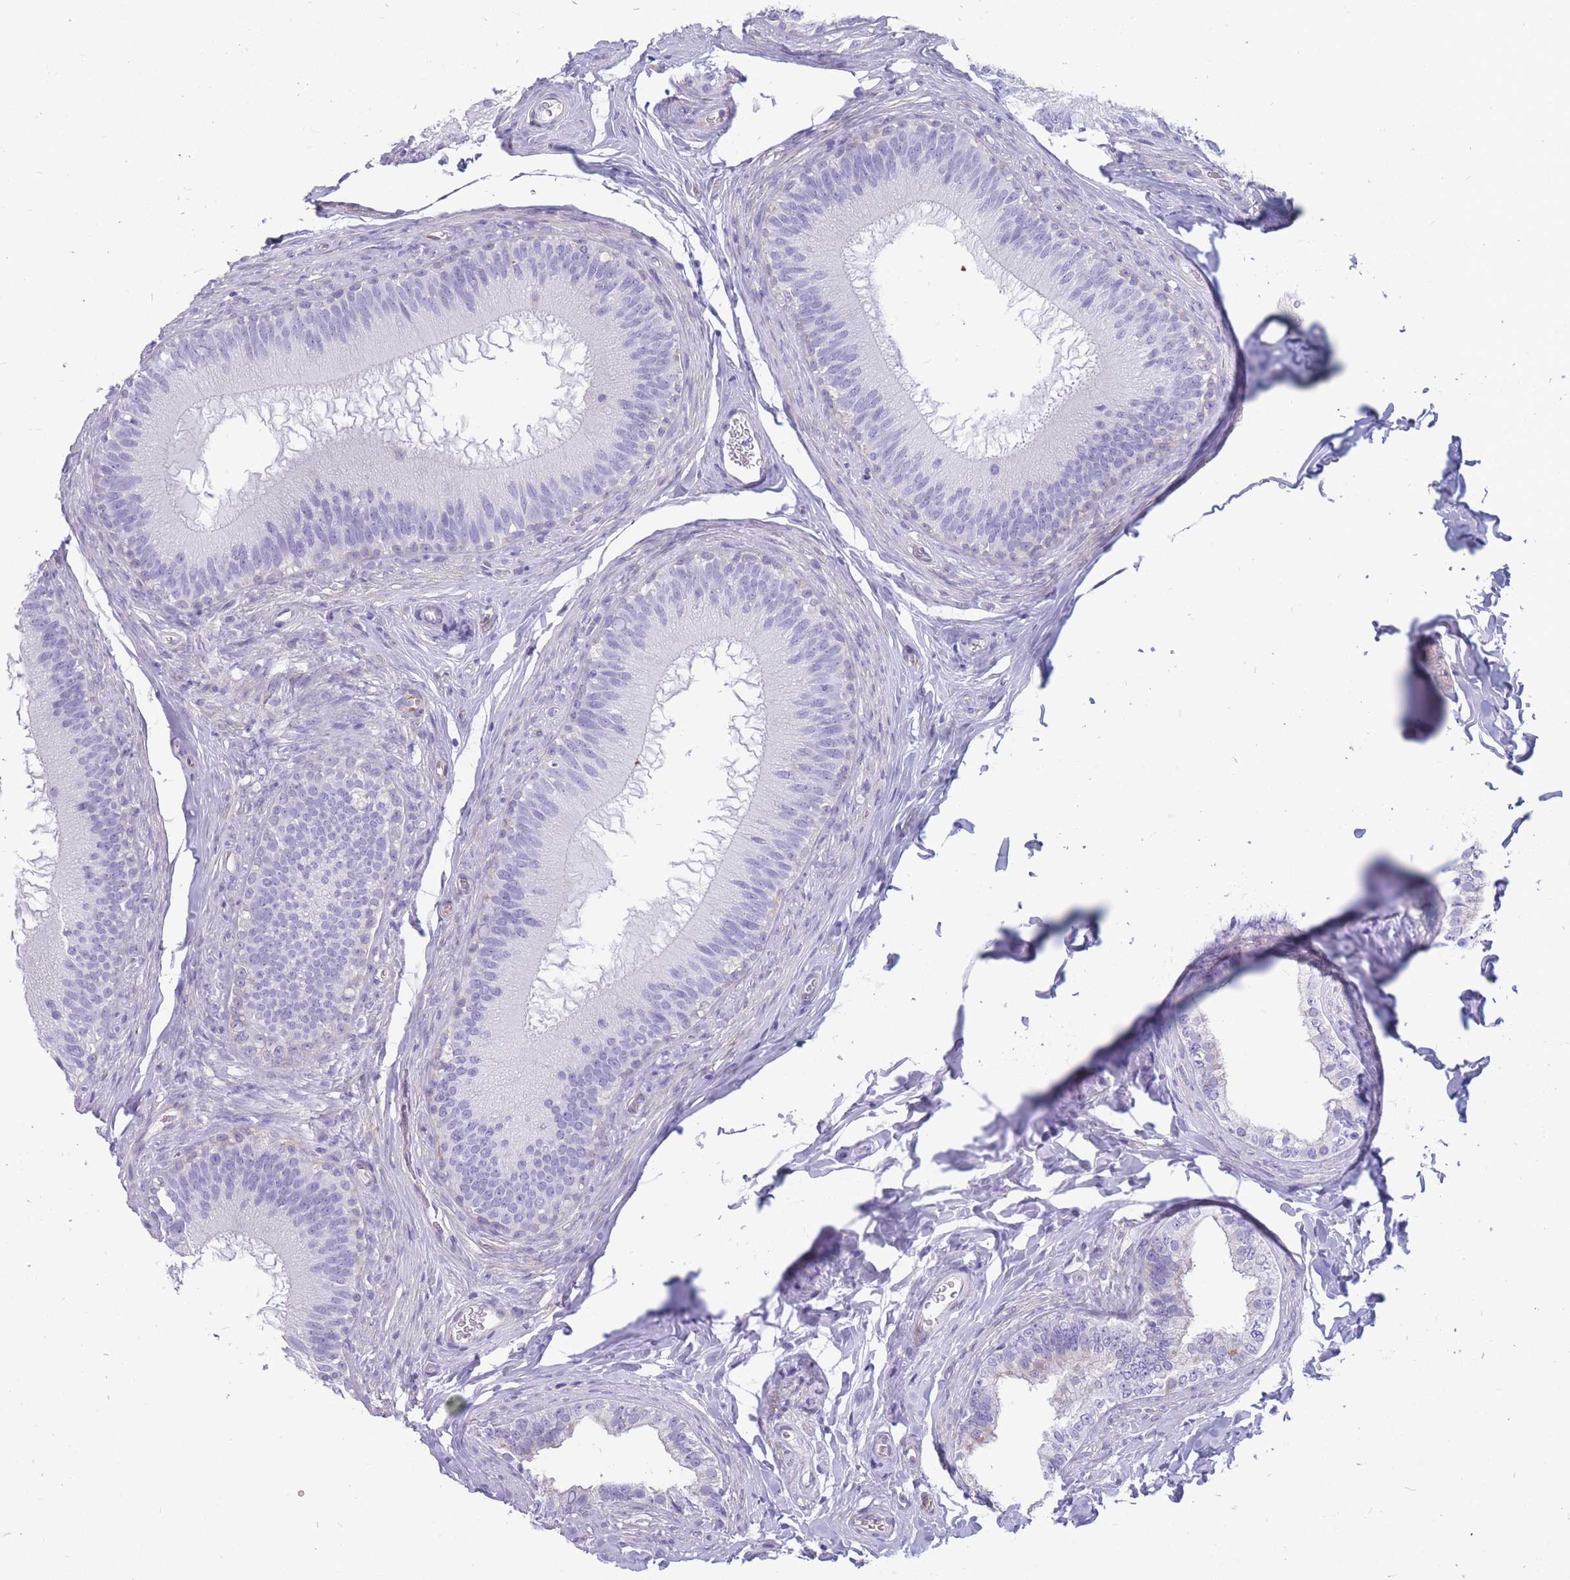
{"staining": {"intensity": "weak", "quantity": "<25%", "location": "cytoplasmic/membranous"}, "tissue": "epididymis", "cell_type": "Glandular cells", "image_type": "normal", "snomed": [{"axis": "morphology", "description": "Normal tissue, NOS"}, {"axis": "topography", "description": "Epididymis"}], "caption": "DAB (3,3'-diaminobenzidine) immunohistochemical staining of normal epididymis exhibits no significant staining in glandular cells.", "gene": "MTSS2", "patient": {"sex": "male", "age": 38}}